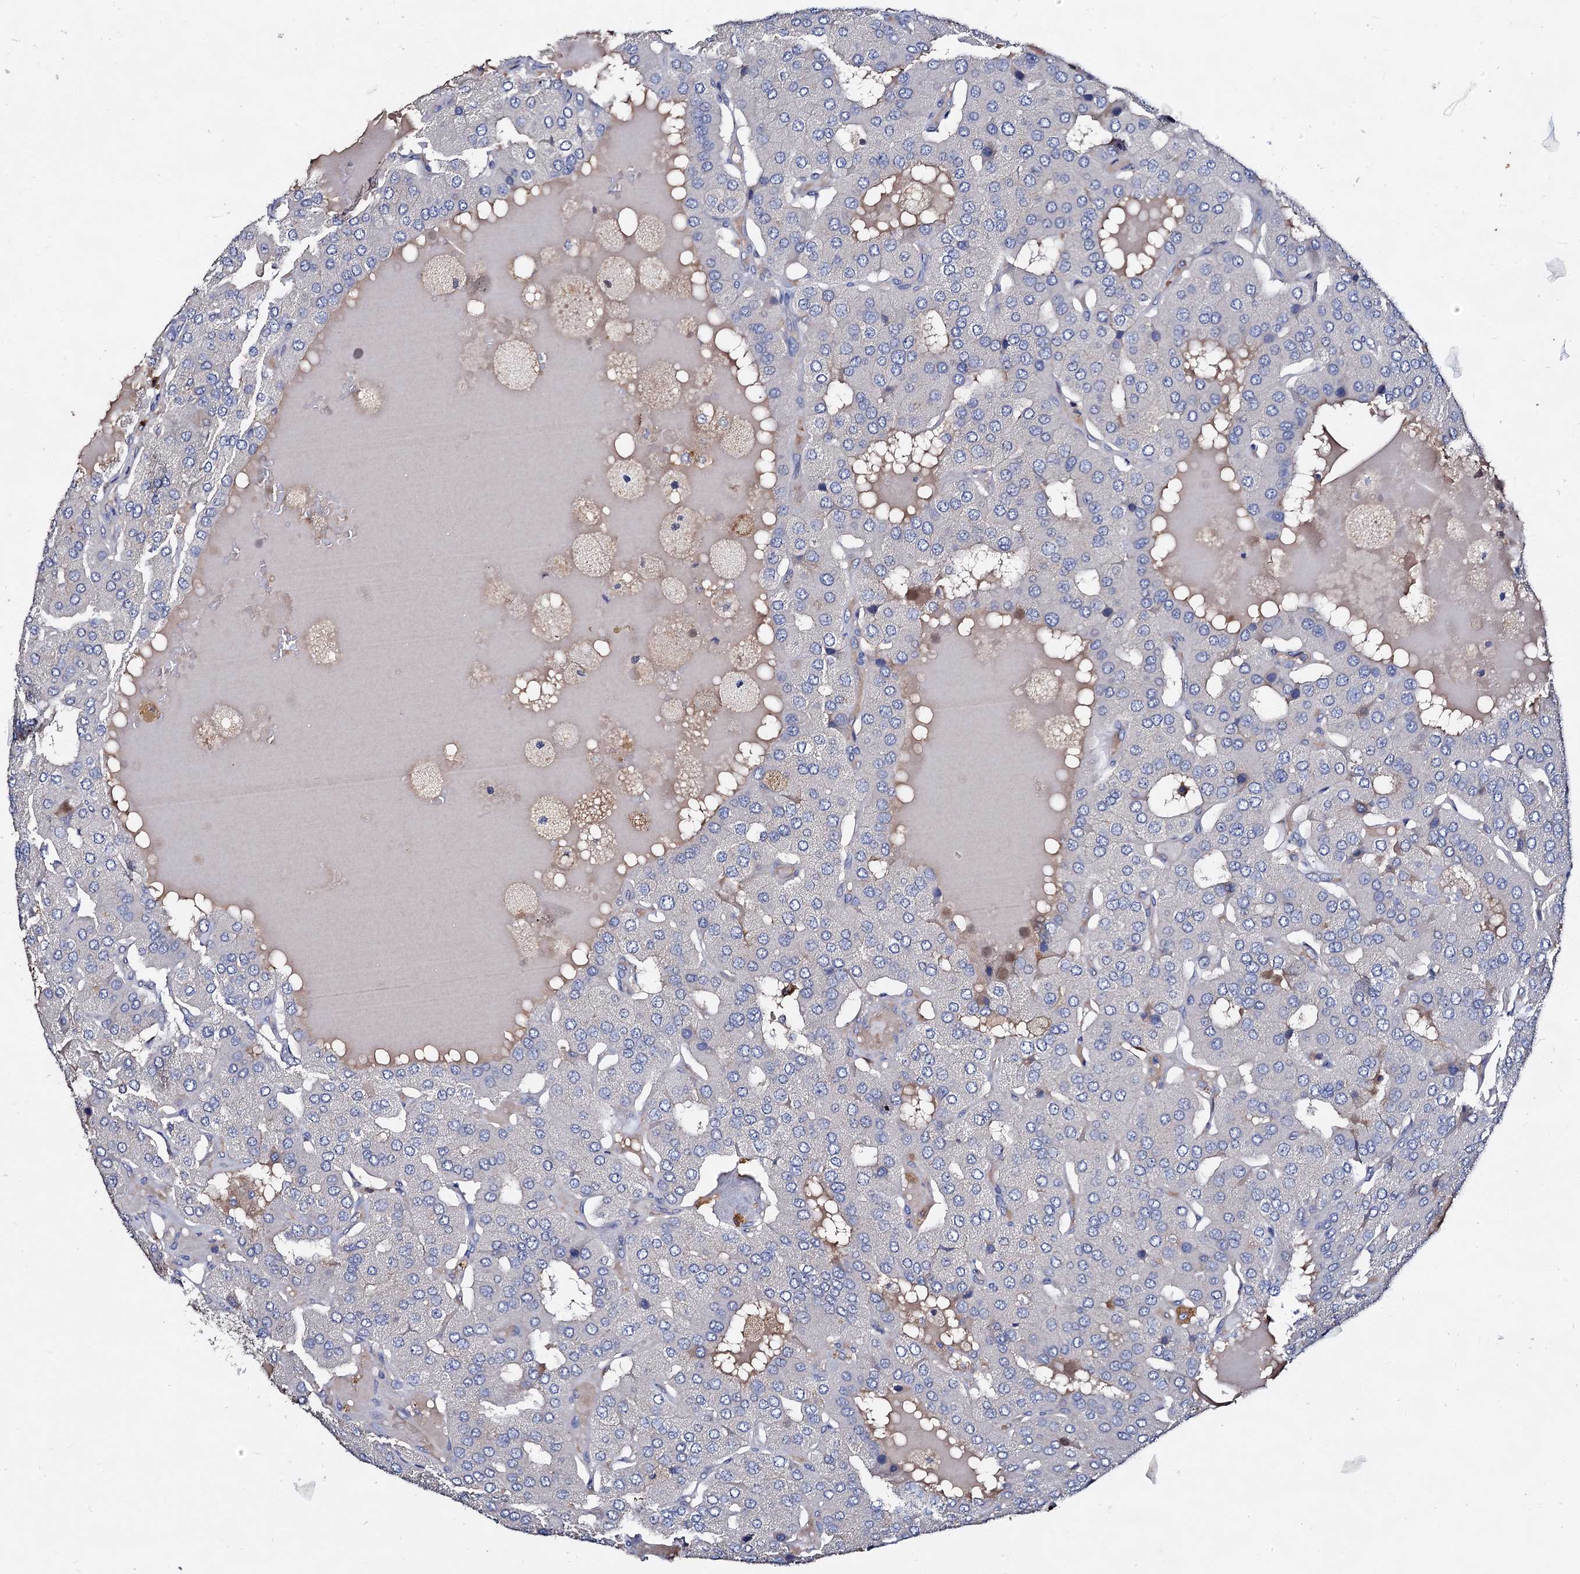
{"staining": {"intensity": "negative", "quantity": "none", "location": "none"}, "tissue": "parathyroid gland", "cell_type": "Glandular cells", "image_type": "normal", "snomed": [{"axis": "morphology", "description": "Normal tissue, NOS"}, {"axis": "morphology", "description": "Adenoma, NOS"}, {"axis": "topography", "description": "Parathyroid gland"}], "caption": "This is an IHC photomicrograph of normal parathyroid gland. There is no positivity in glandular cells.", "gene": "HVCN1", "patient": {"sex": "female", "age": 86}}